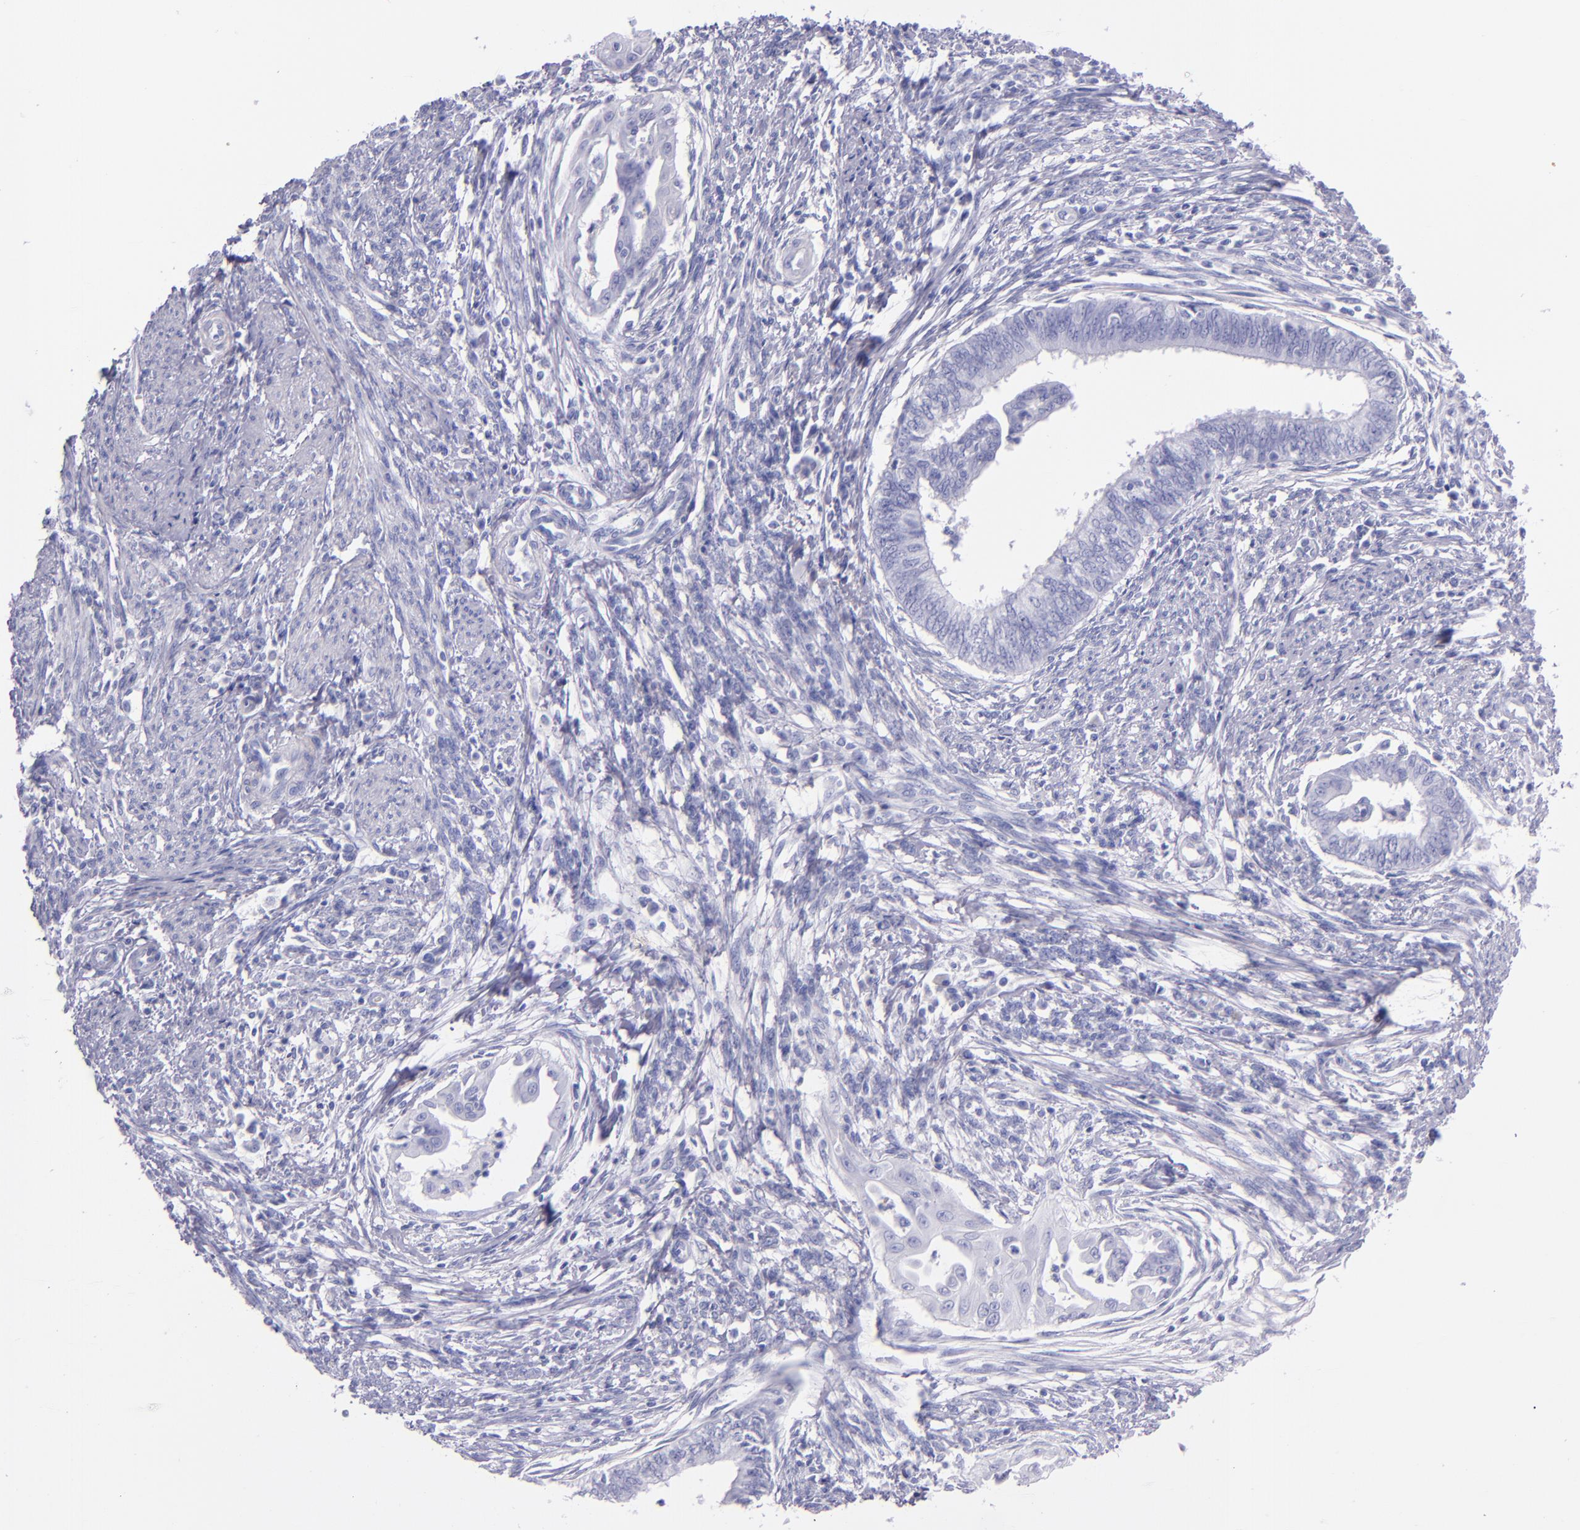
{"staining": {"intensity": "negative", "quantity": "none", "location": "none"}, "tissue": "endometrial cancer", "cell_type": "Tumor cells", "image_type": "cancer", "snomed": [{"axis": "morphology", "description": "Adenocarcinoma, NOS"}, {"axis": "topography", "description": "Endometrium"}], "caption": "An image of adenocarcinoma (endometrial) stained for a protein demonstrates no brown staining in tumor cells. The staining was performed using DAB (3,3'-diaminobenzidine) to visualize the protein expression in brown, while the nuclei were stained in blue with hematoxylin (Magnification: 20x).", "gene": "SFTPA2", "patient": {"sex": "female", "age": 66}}